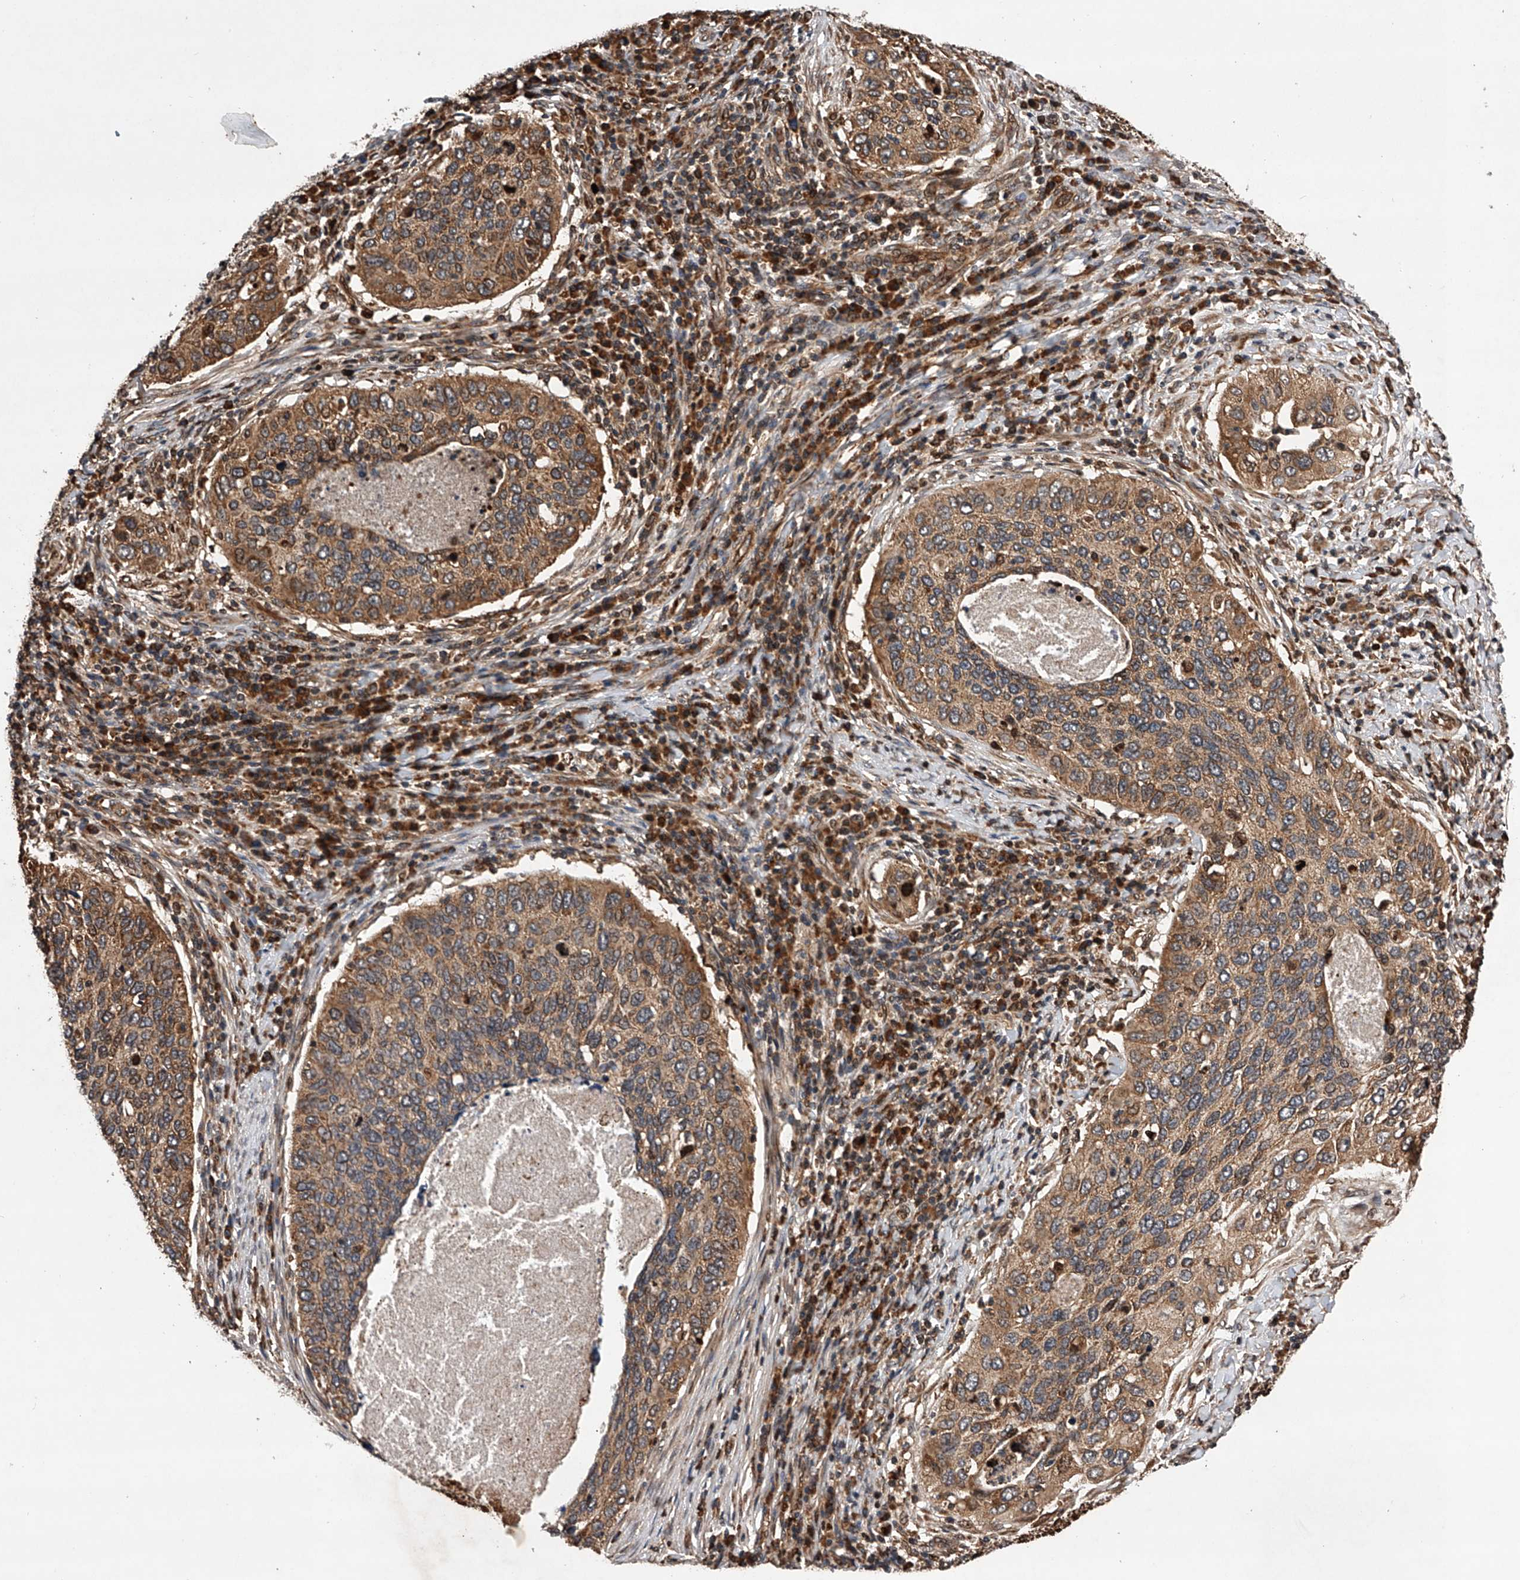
{"staining": {"intensity": "moderate", "quantity": ">75%", "location": "cytoplasmic/membranous"}, "tissue": "cervical cancer", "cell_type": "Tumor cells", "image_type": "cancer", "snomed": [{"axis": "morphology", "description": "Squamous cell carcinoma, NOS"}, {"axis": "topography", "description": "Cervix"}], "caption": "Cervical squamous cell carcinoma tissue reveals moderate cytoplasmic/membranous expression in approximately >75% of tumor cells The protein is shown in brown color, while the nuclei are stained blue.", "gene": "MAP3K11", "patient": {"sex": "female", "age": 38}}